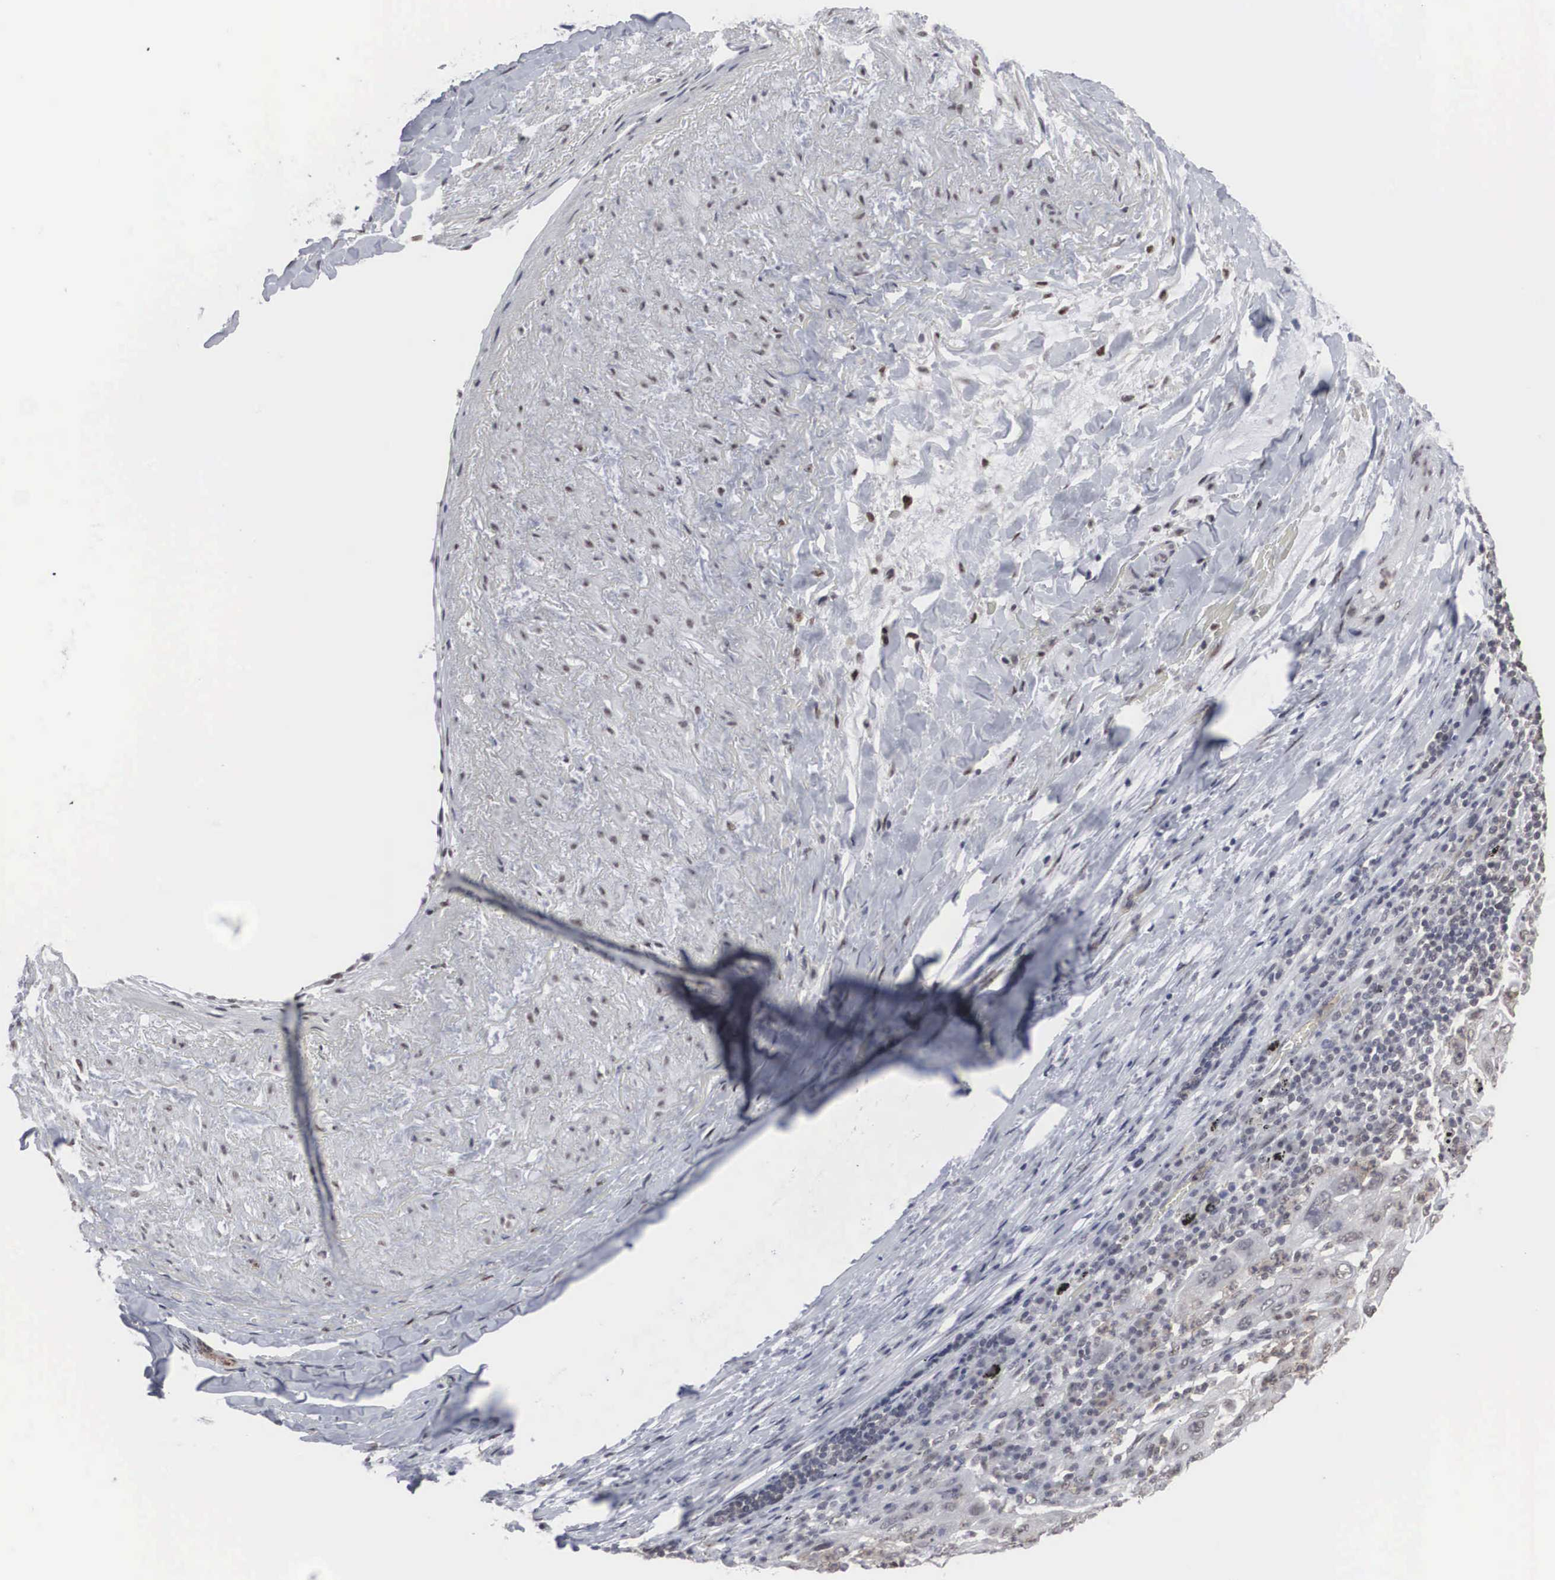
{"staining": {"intensity": "weak", "quantity": ">75%", "location": "nuclear"}, "tissue": "lung cancer", "cell_type": "Tumor cells", "image_type": "cancer", "snomed": [{"axis": "morphology", "description": "Adenocarcinoma, NOS"}, {"axis": "topography", "description": "Lung"}], "caption": "Lung cancer (adenocarcinoma) tissue demonstrates weak nuclear staining in approximately >75% of tumor cells, visualized by immunohistochemistry. Nuclei are stained in blue.", "gene": "AUTS2", "patient": {"sex": "male", "age": 48}}